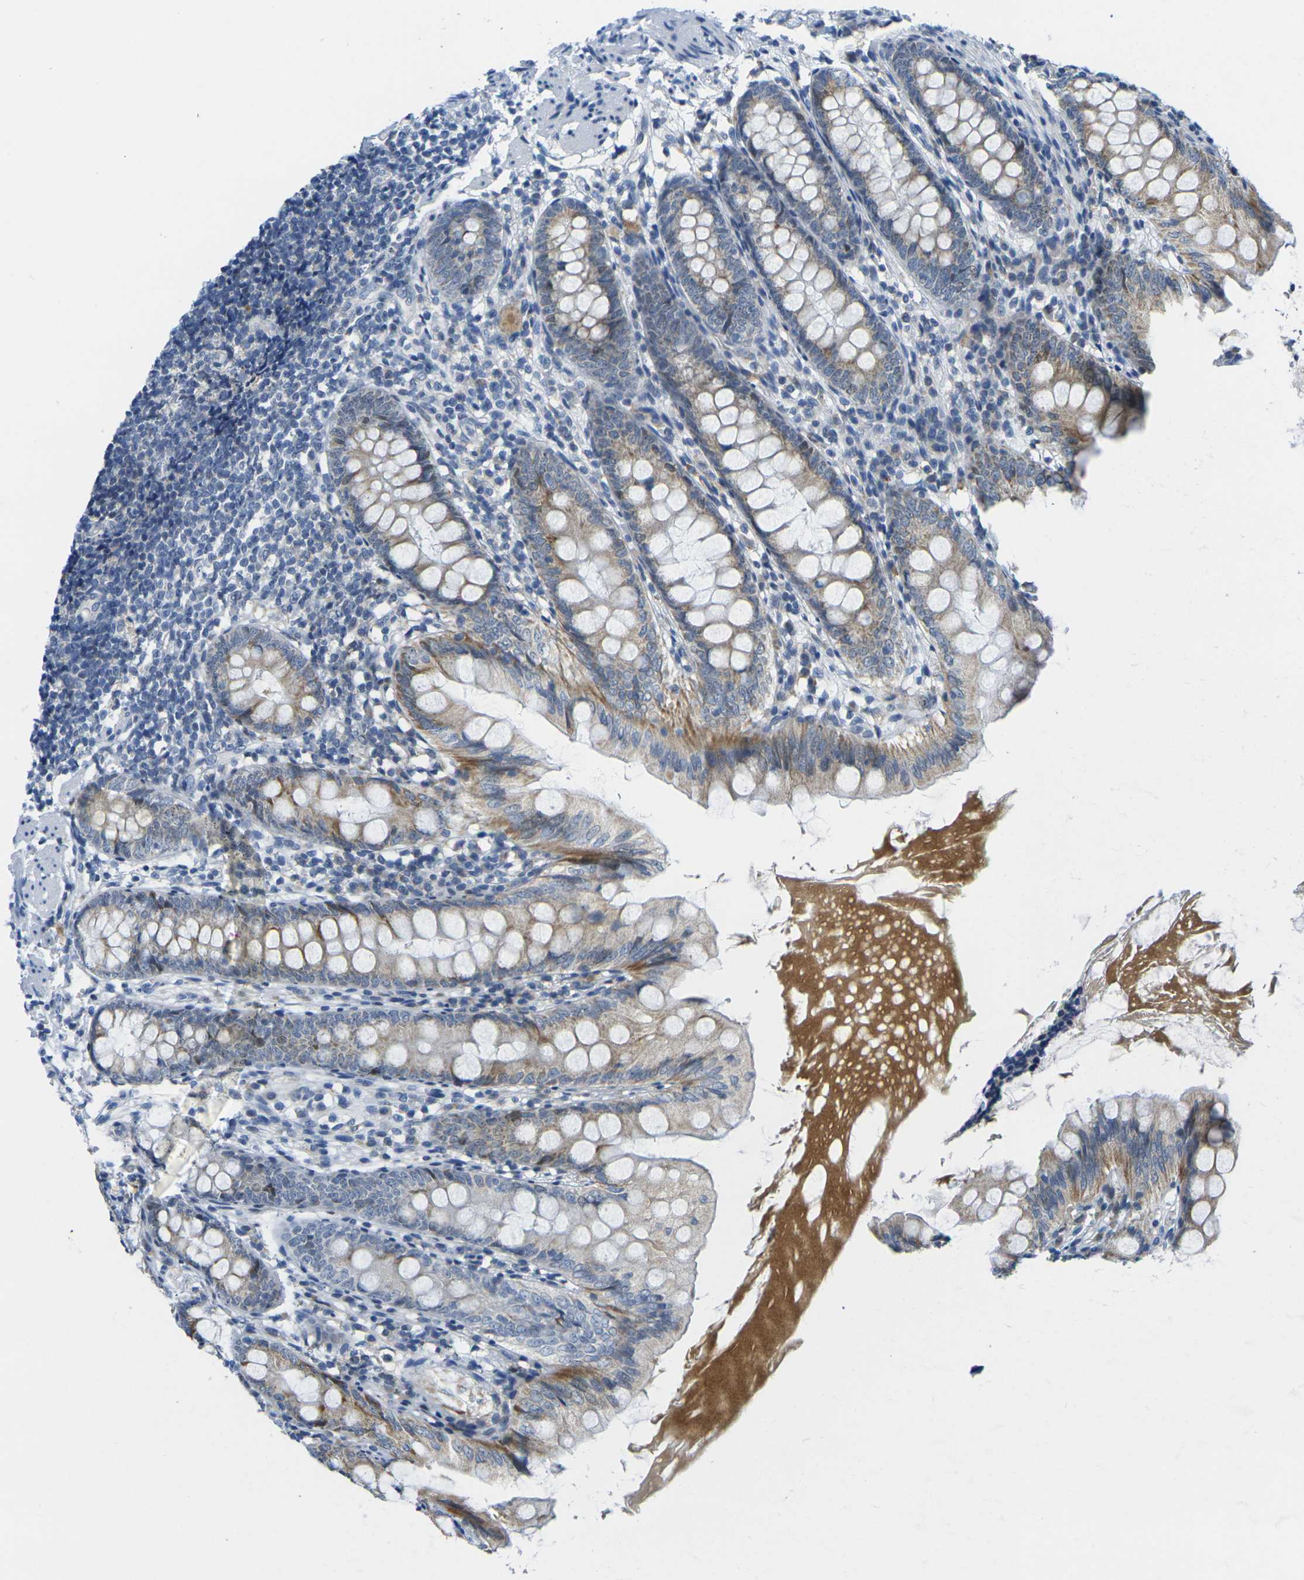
{"staining": {"intensity": "moderate", "quantity": "25%-75%", "location": "cytoplasmic/membranous"}, "tissue": "appendix", "cell_type": "Glandular cells", "image_type": "normal", "snomed": [{"axis": "morphology", "description": "Normal tissue, NOS"}, {"axis": "topography", "description": "Appendix"}], "caption": "Glandular cells display medium levels of moderate cytoplasmic/membranous positivity in approximately 25%-75% of cells in normal appendix. Using DAB (brown) and hematoxylin (blue) stains, captured at high magnification using brightfield microscopy.", "gene": "OTOF", "patient": {"sex": "female", "age": 77}}